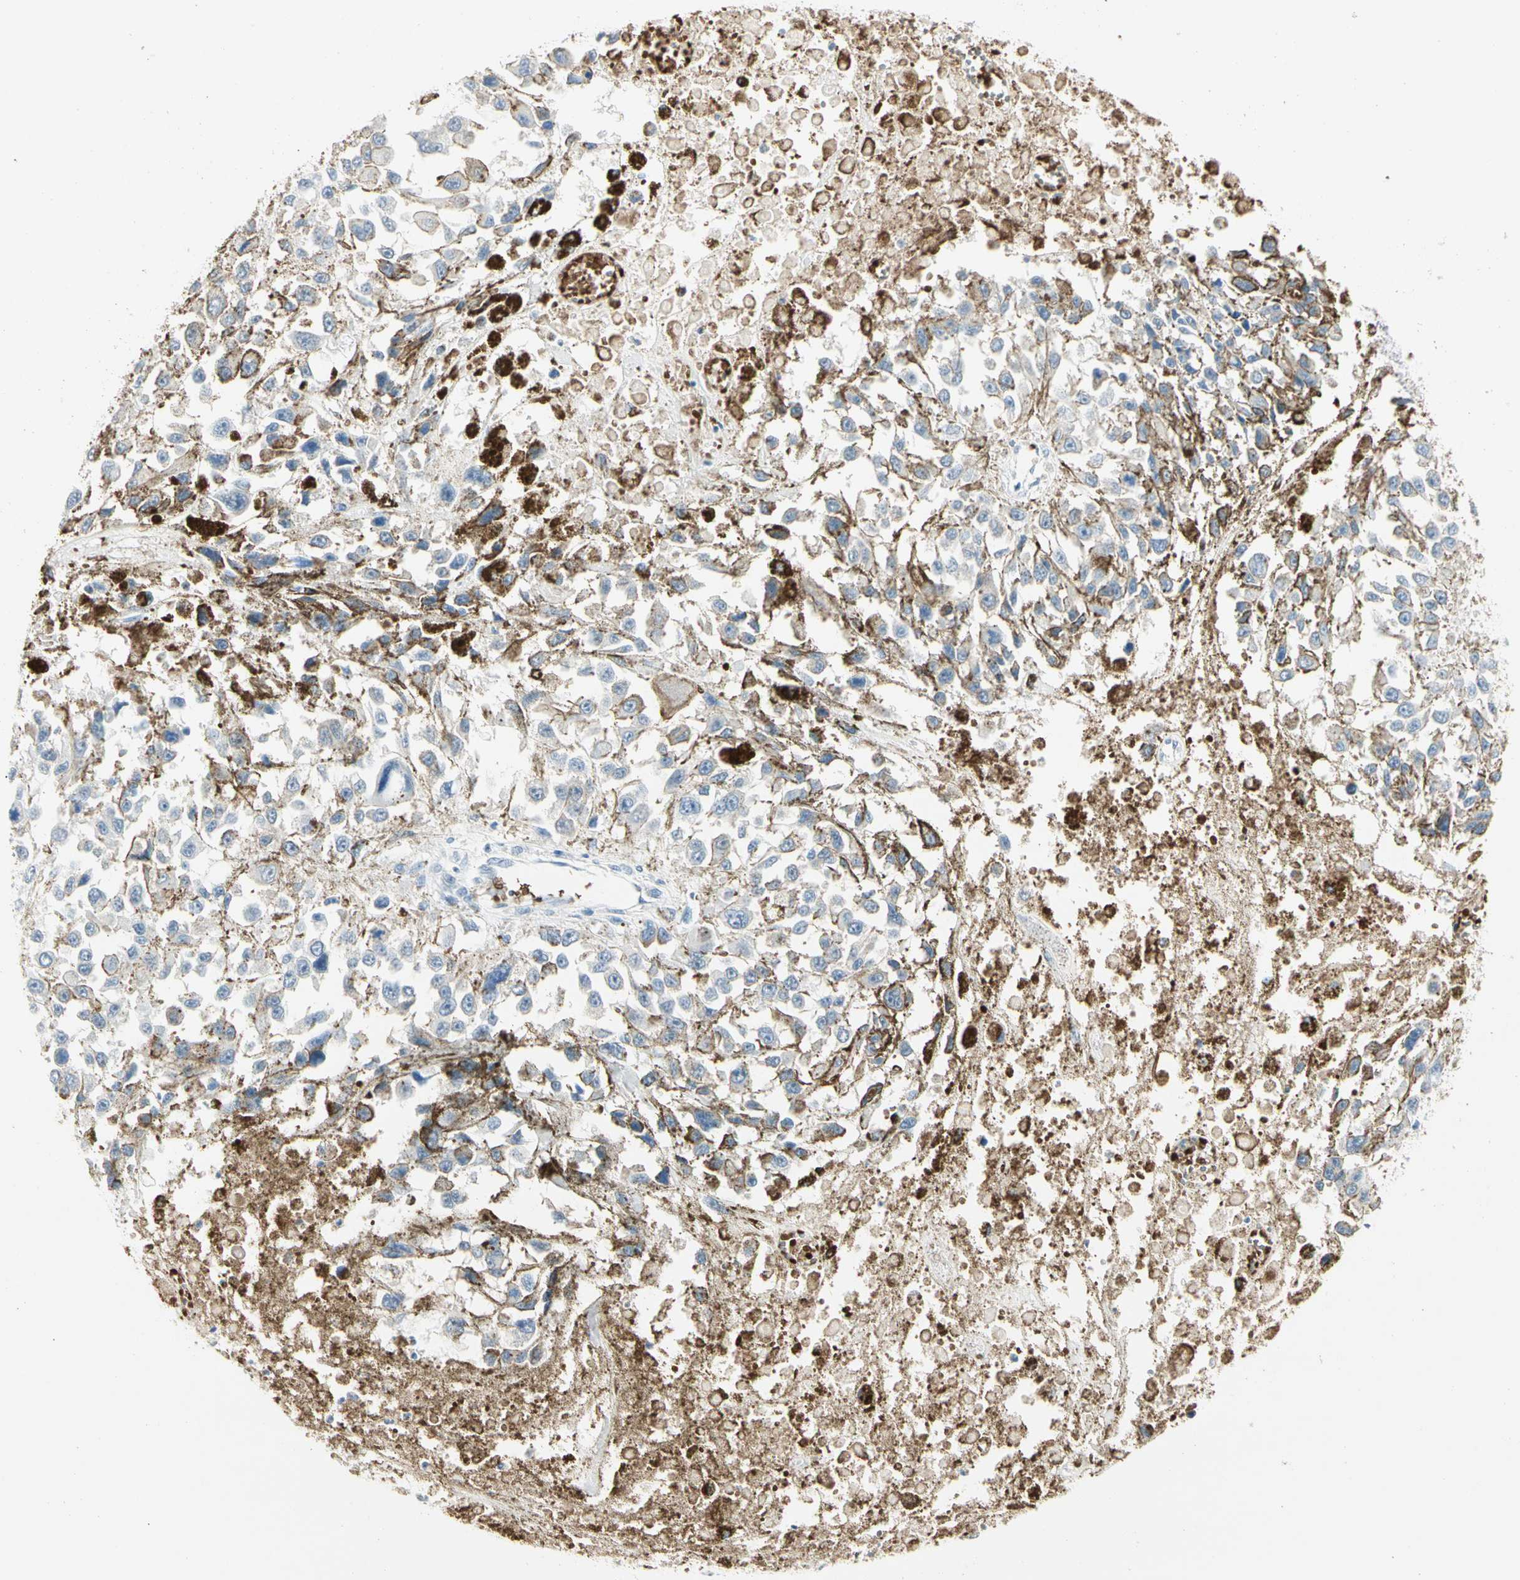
{"staining": {"intensity": "negative", "quantity": "none", "location": "none"}, "tissue": "melanoma", "cell_type": "Tumor cells", "image_type": "cancer", "snomed": [{"axis": "morphology", "description": "Malignant melanoma, Metastatic site"}, {"axis": "topography", "description": "Lymph node"}], "caption": "Image shows no significant protein positivity in tumor cells of malignant melanoma (metastatic site).", "gene": "CA1", "patient": {"sex": "male", "age": 59}}